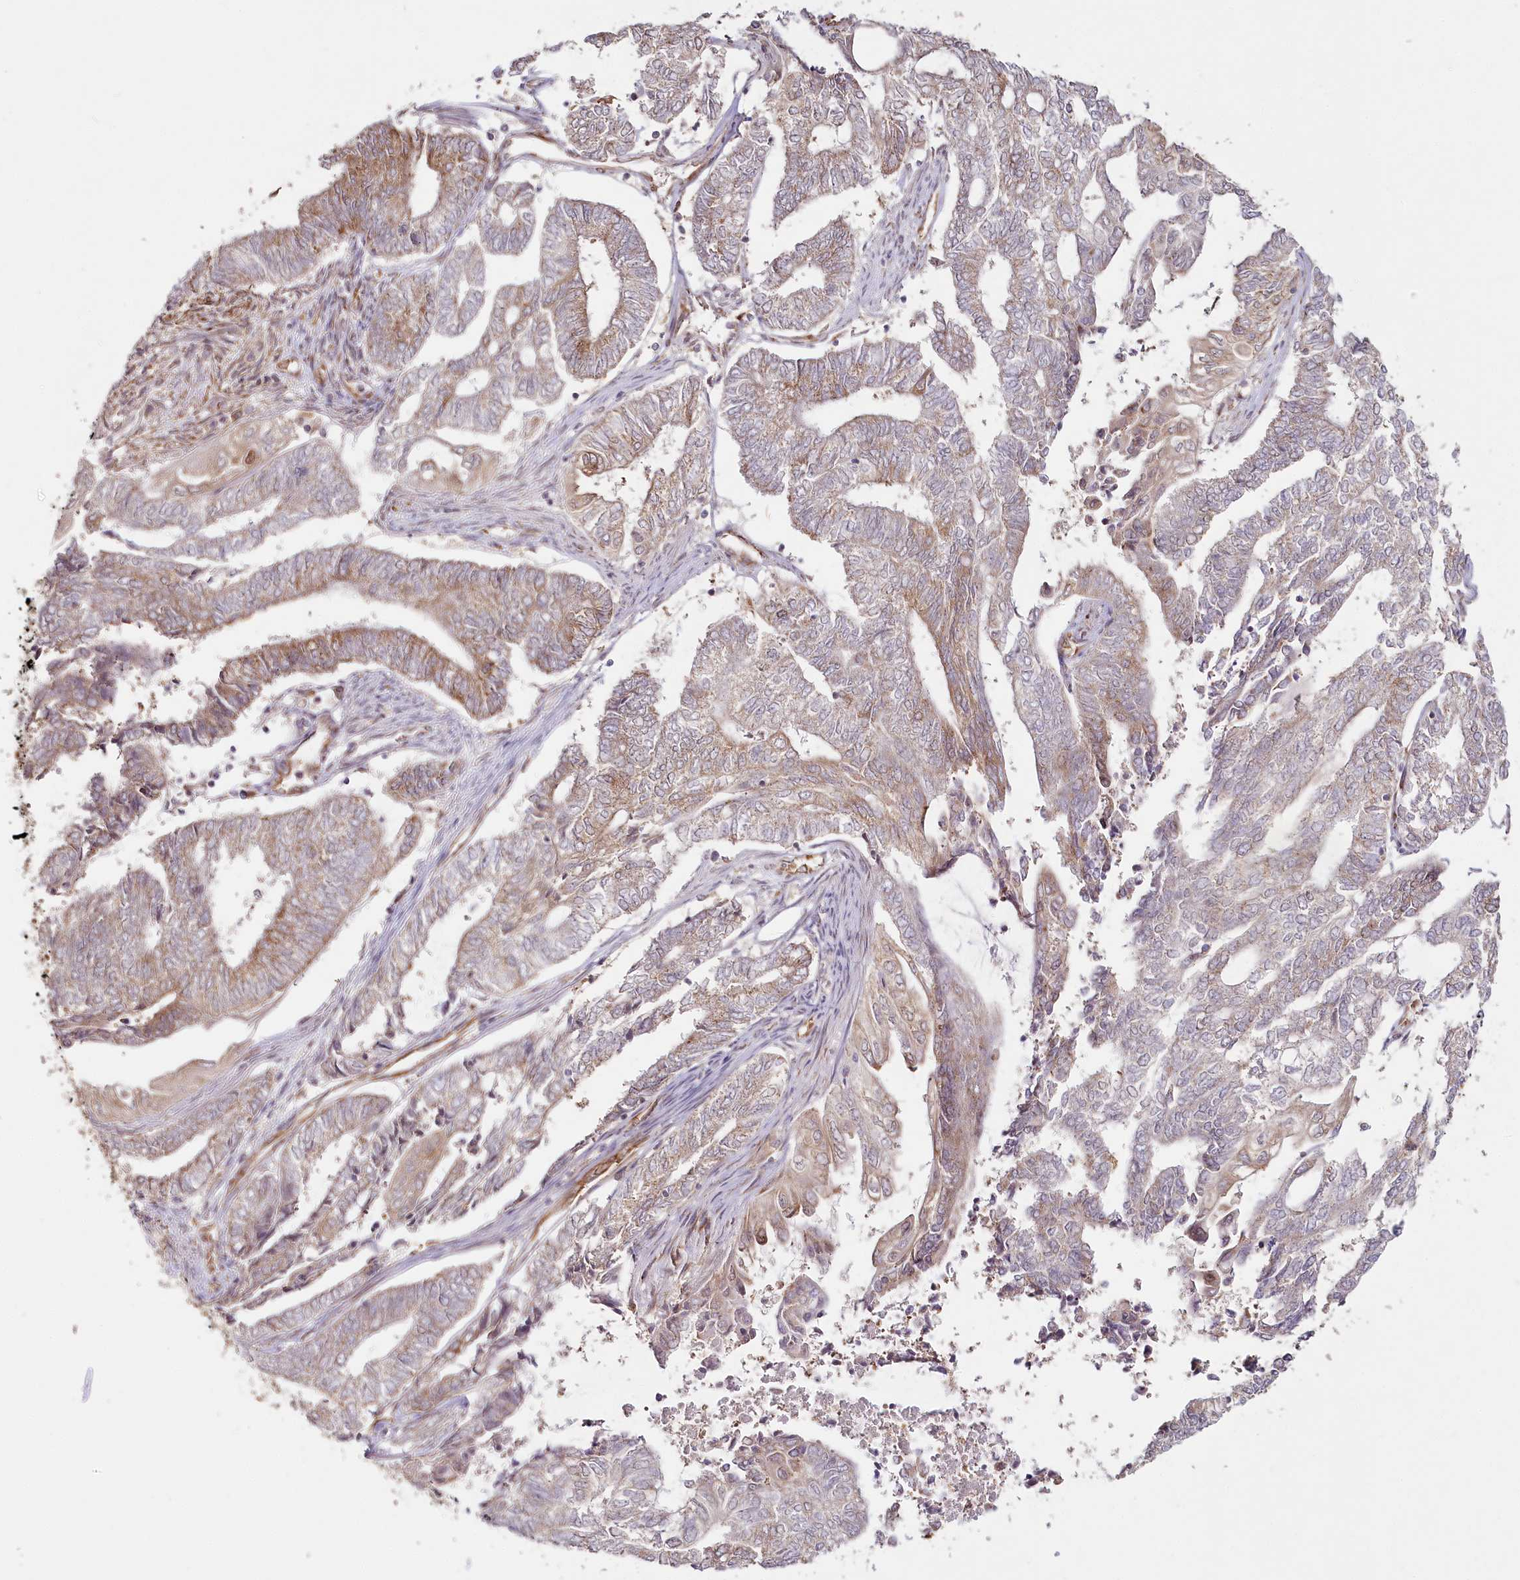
{"staining": {"intensity": "moderate", "quantity": "25%-75%", "location": "cytoplasmic/membranous"}, "tissue": "endometrial cancer", "cell_type": "Tumor cells", "image_type": "cancer", "snomed": [{"axis": "morphology", "description": "Adenocarcinoma, NOS"}, {"axis": "topography", "description": "Uterus"}, {"axis": "topography", "description": "Endometrium"}], "caption": "Immunohistochemical staining of endometrial cancer shows medium levels of moderate cytoplasmic/membranous protein expression in approximately 25%-75% of tumor cells. Using DAB (3,3'-diaminobenzidine) (brown) and hematoxylin (blue) stains, captured at high magnification using brightfield microscopy.", "gene": "OTUD4", "patient": {"sex": "female", "age": 70}}